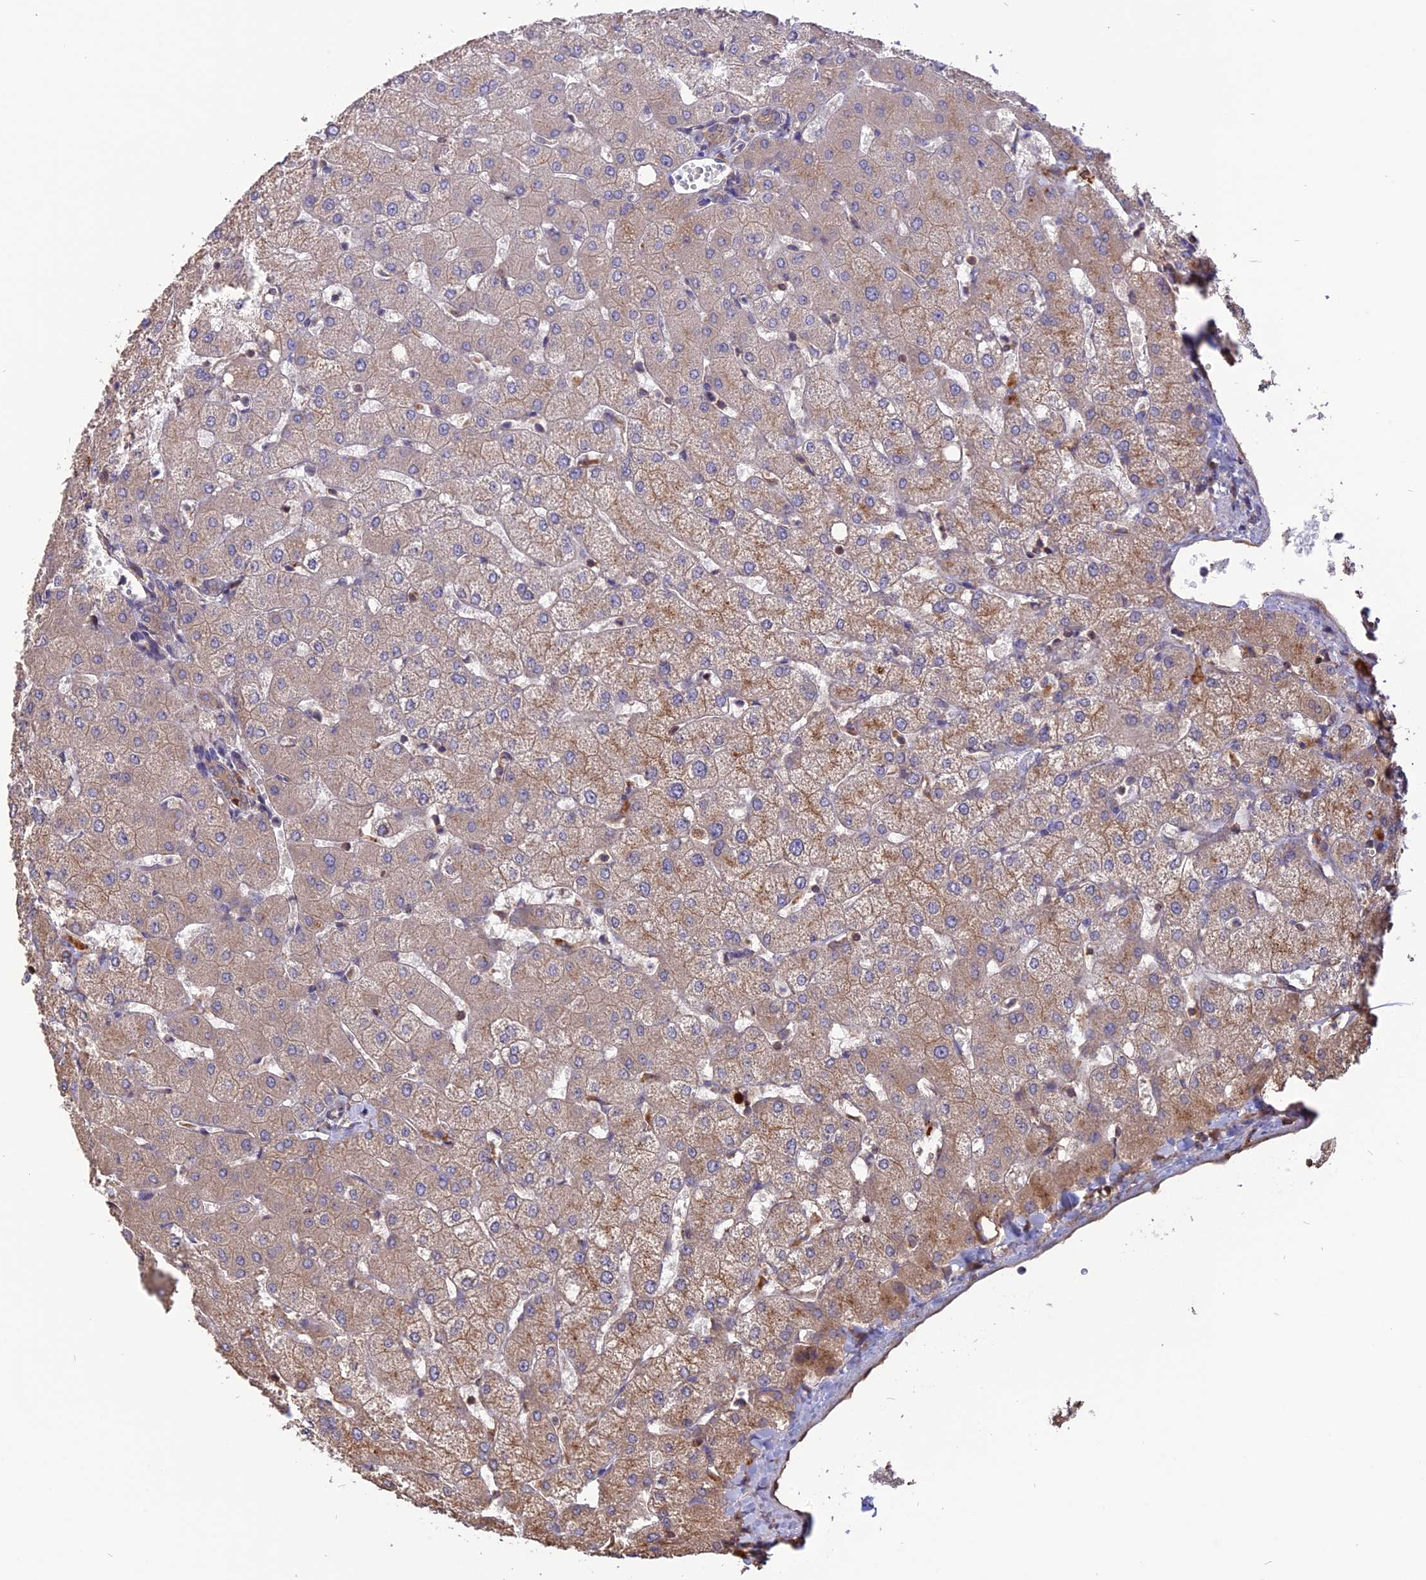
{"staining": {"intensity": "weak", "quantity": "25%-75%", "location": "cytoplasmic/membranous"}, "tissue": "liver", "cell_type": "Cholangiocytes", "image_type": "normal", "snomed": [{"axis": "morphology", "description": "Normal tissue, NOS"}, {"axis": "topography", "description": "Liver"}], "caption": "The photomicrograph displays immunohistochemical staining of unremarkable liver. There is weak cytoplasmic/membranous positivity is seen in approximately 25%-75% of cholangiocytes.", "gene": "CARMIL2", "patient": {"sex": "female", "age": 54}}